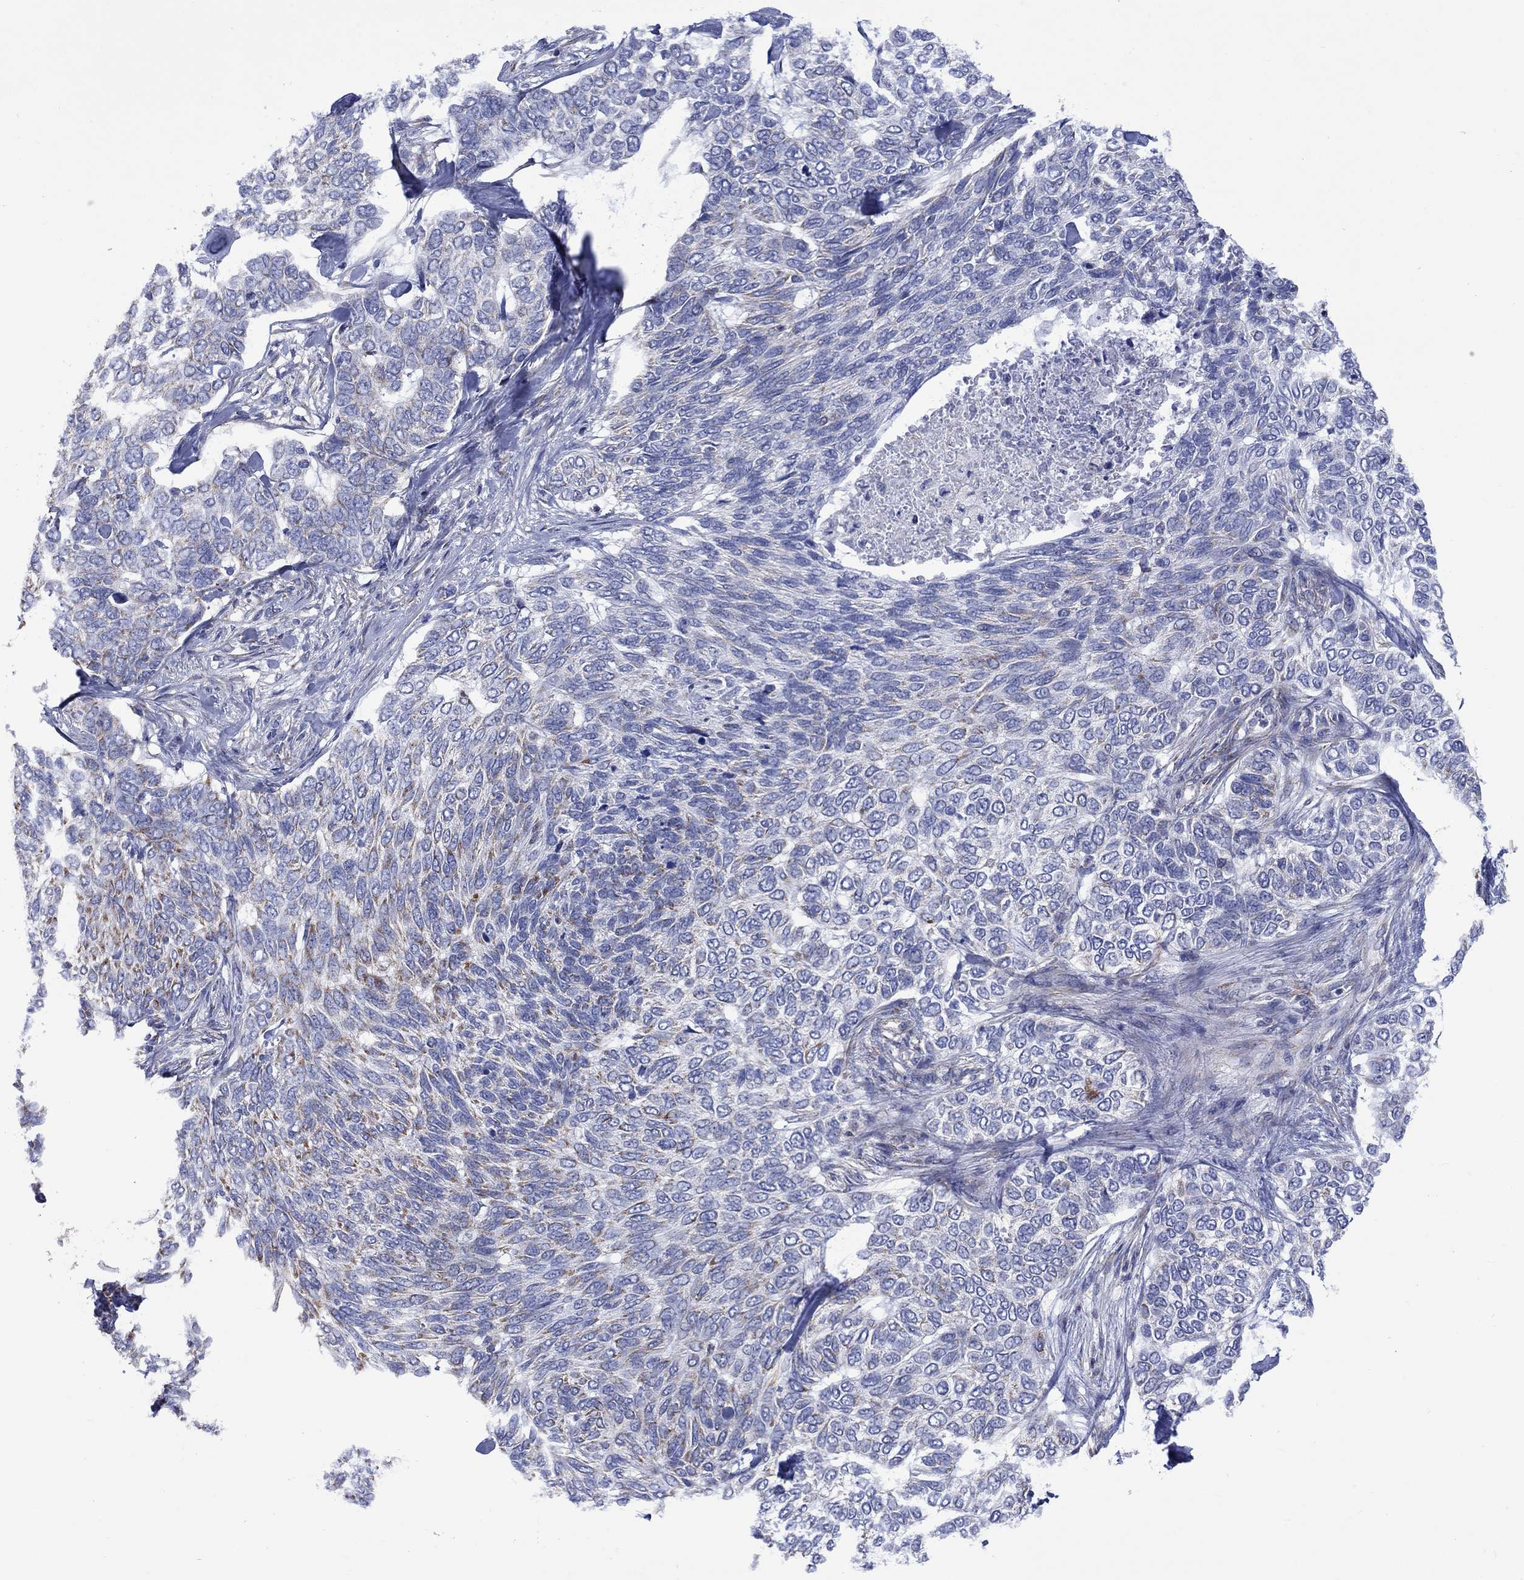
{"staining": {"intensity": "strong", "quantity": "<25%", "location": "cytoplasmic/membranous"}, "tissue": "skin cancer", "cell_type": "Tumor cells", "image_type": "cancer", "snomed": [{"axis": "morphology", "description": "Basal cell carcinoma"}, {"axis": "topography", "description": "Skin"}], "caption": "The immunohistochemical stain highlights strong cytoplasmic/membranous expression in tumor cells of skin cancer (basal cell carcinoma) tissue.", "gene": "CISD1", "patient": {"sex": "female", "age": 65}}